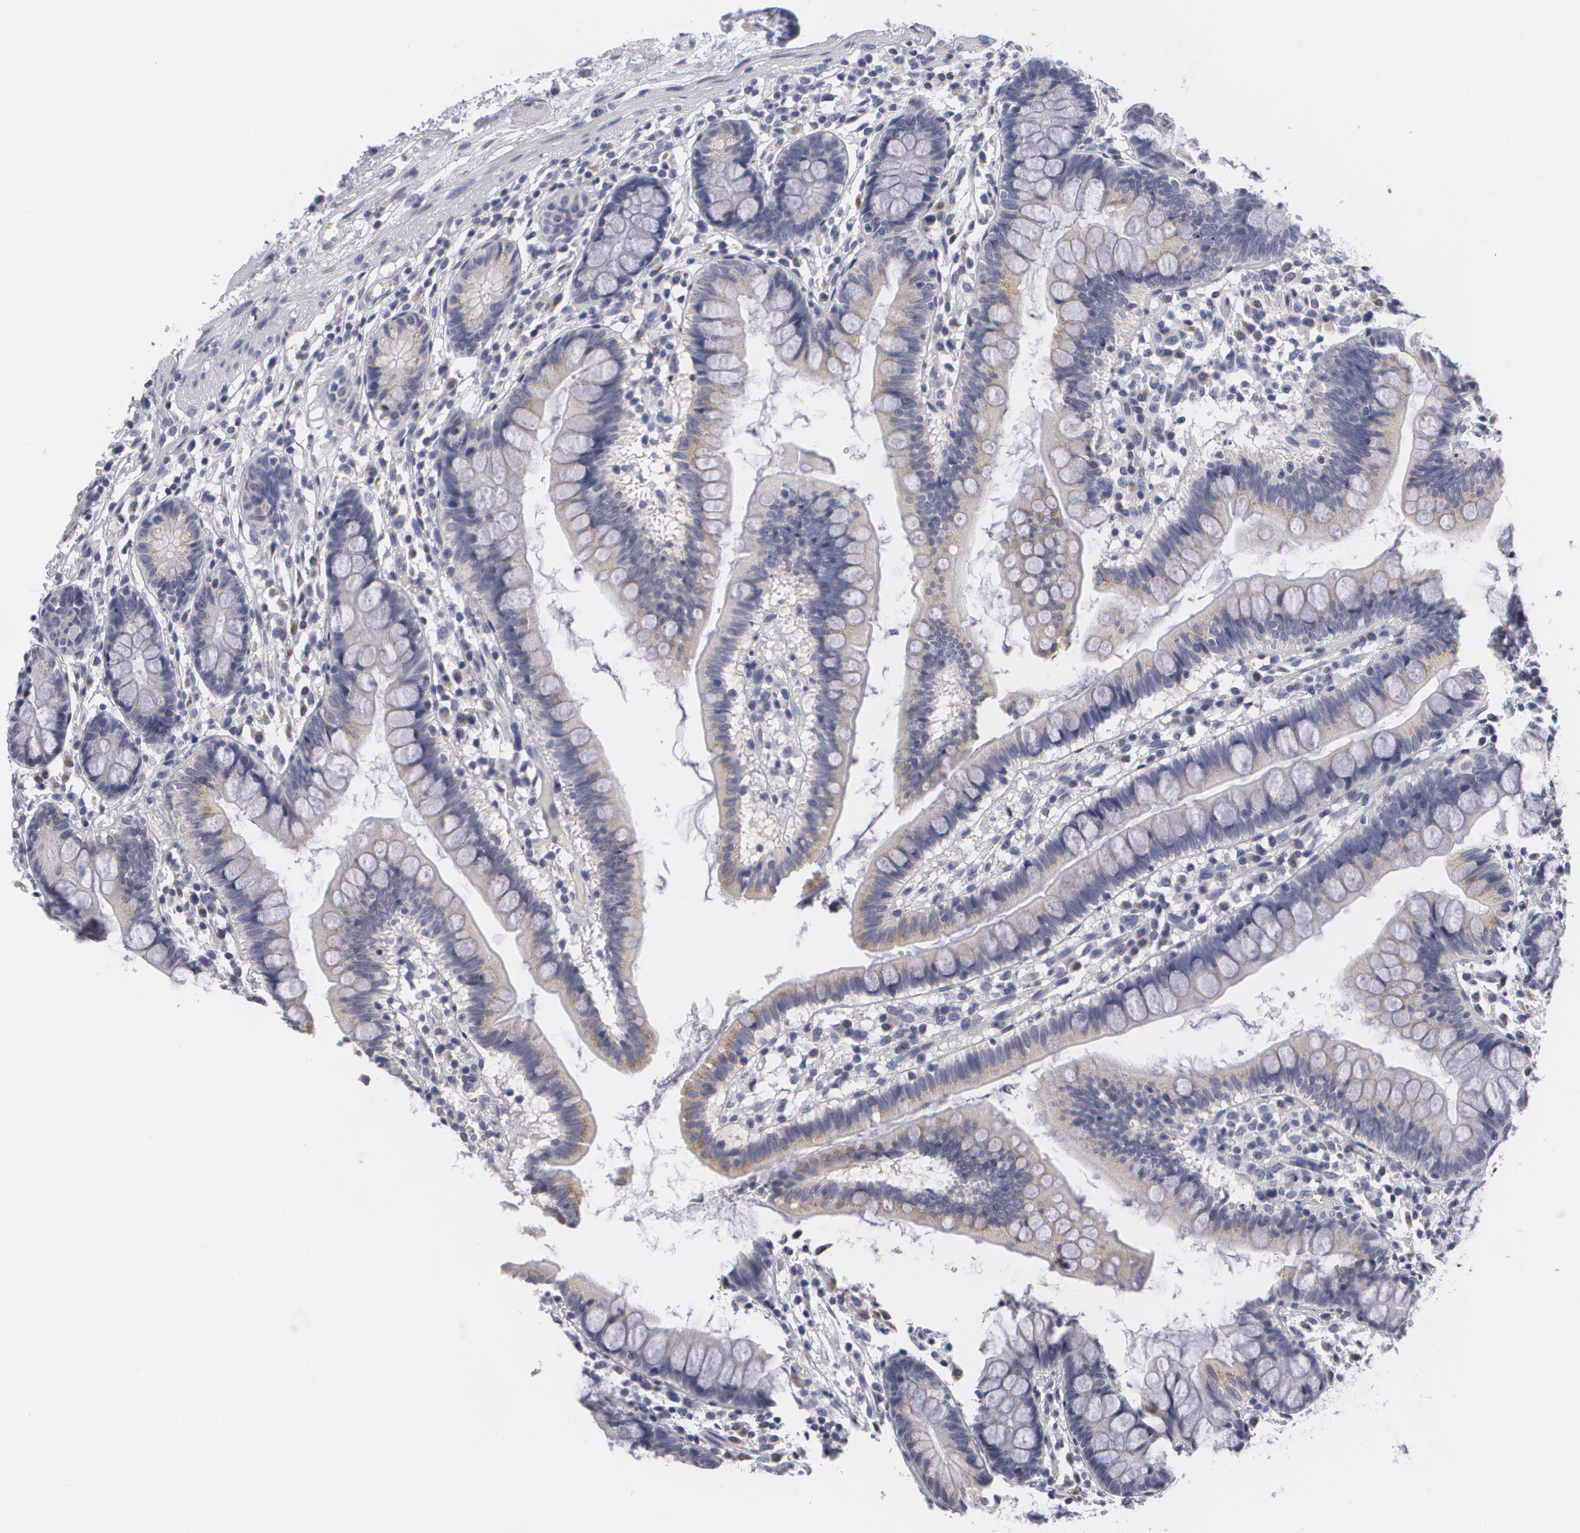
{"staining": {"intensity": "negative", "quantity": "none", "location": "none"}, "tissue": "small intestine", "cell_type": "Glandular cells", "image_type": "normal", "snomed": [{"axis": "morphology", "description": "Normal tissue, NOS"}, {"axis": "topography", "description": "Small intestine"}], "caption": "A high-resolution micrograph shows immunohistochemistry staining of normal small intestine, which displays no significant staining in glandular cells.", "gene": "MBNL3", "patient": {"sex": "female", "age": 51}}